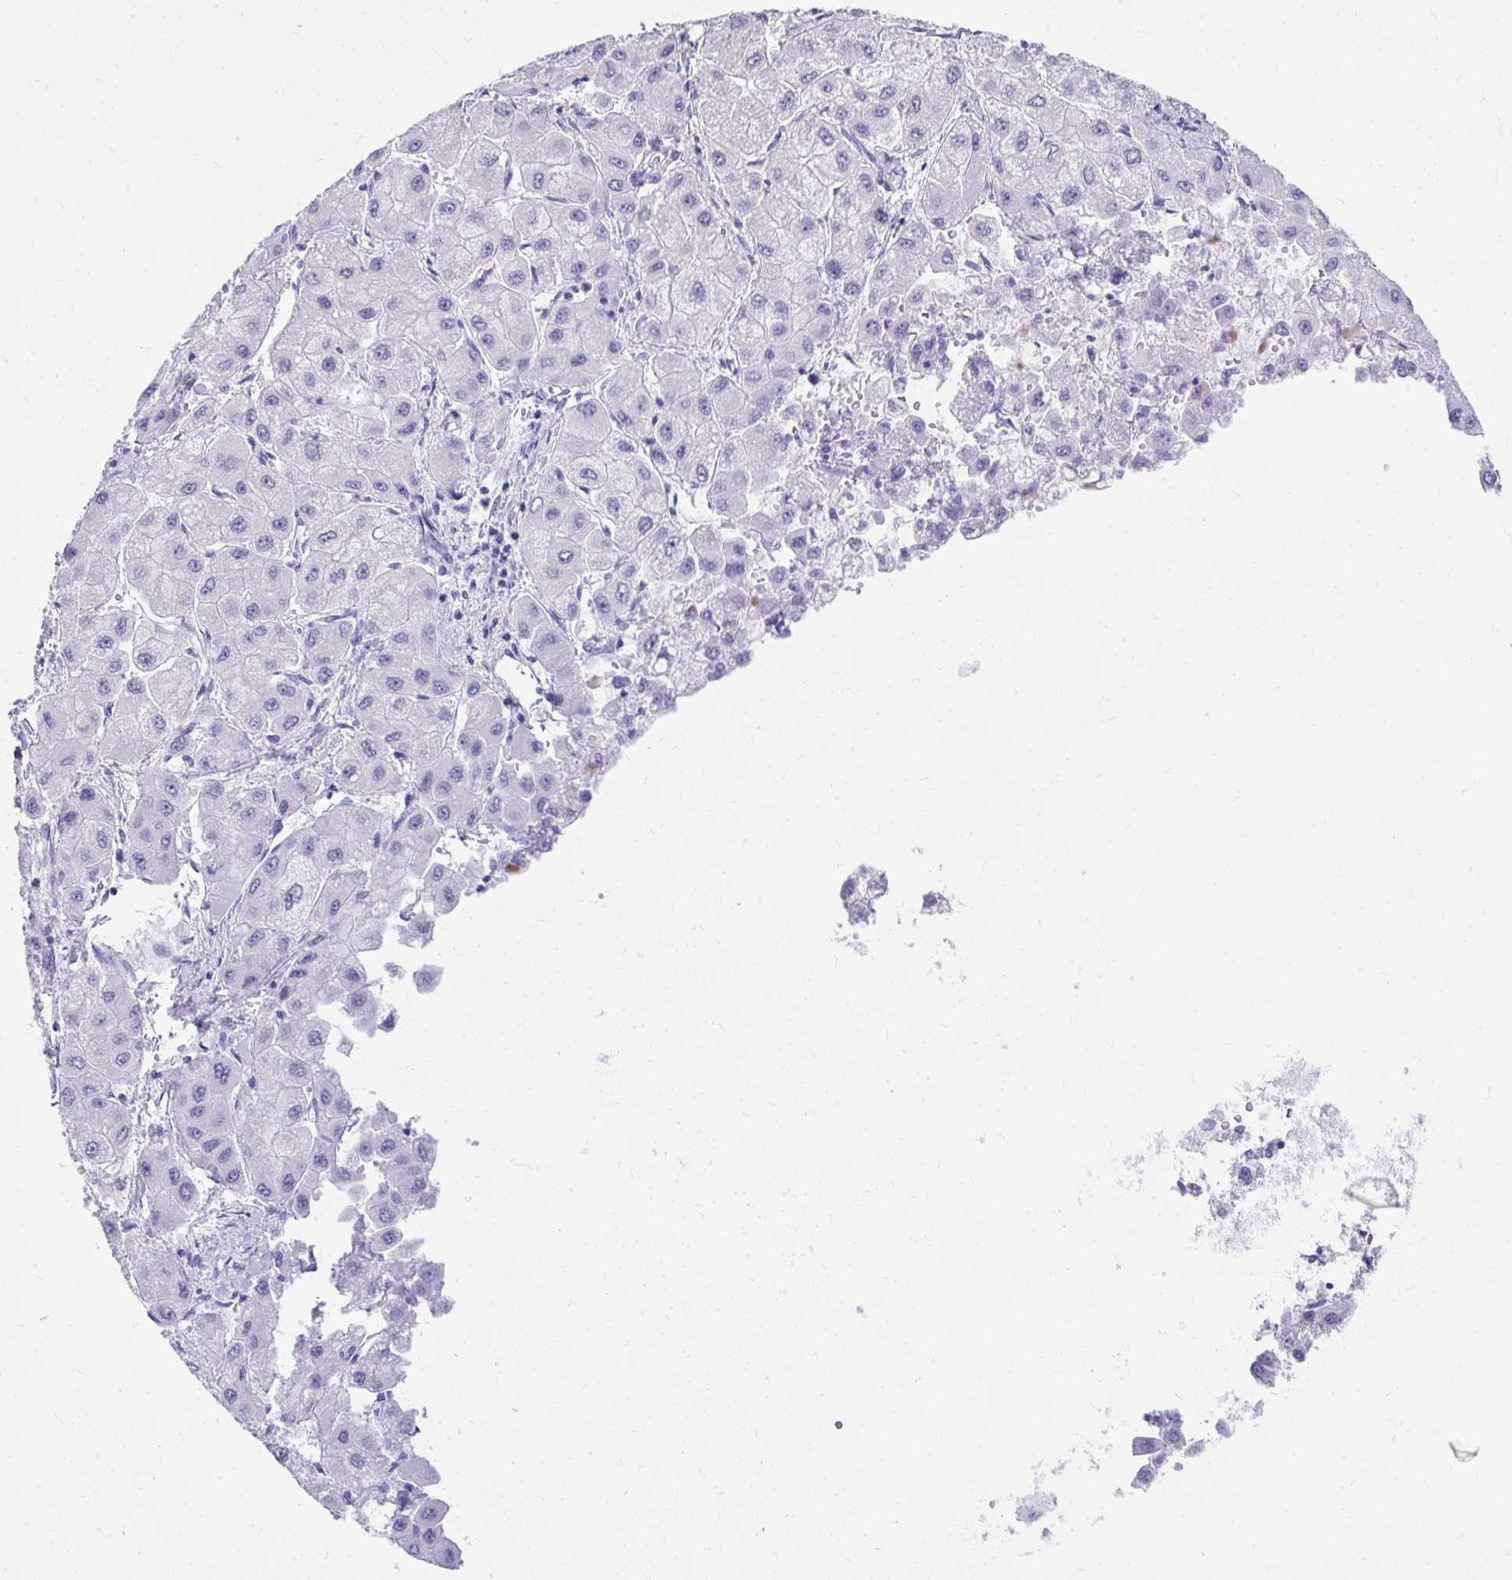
{"staining": {"intensity": "negative", "quantity": "none", "location": "none"}, "tissue": "liver cancer", "cell_type": "Tumor cells", "image_type": "cancer", "snomed": [{"axis": "morphology", "description": "Carcinoma, Hepatocellular, NOS"}, {"axis": "topography", "description": "Liver"}], "caption": "Tumor cells show no significant staining in liver cancer (hepatocellular carcinoma).", "gene": "TNNT1", "patient": {"sex": "male", "age": 40}}